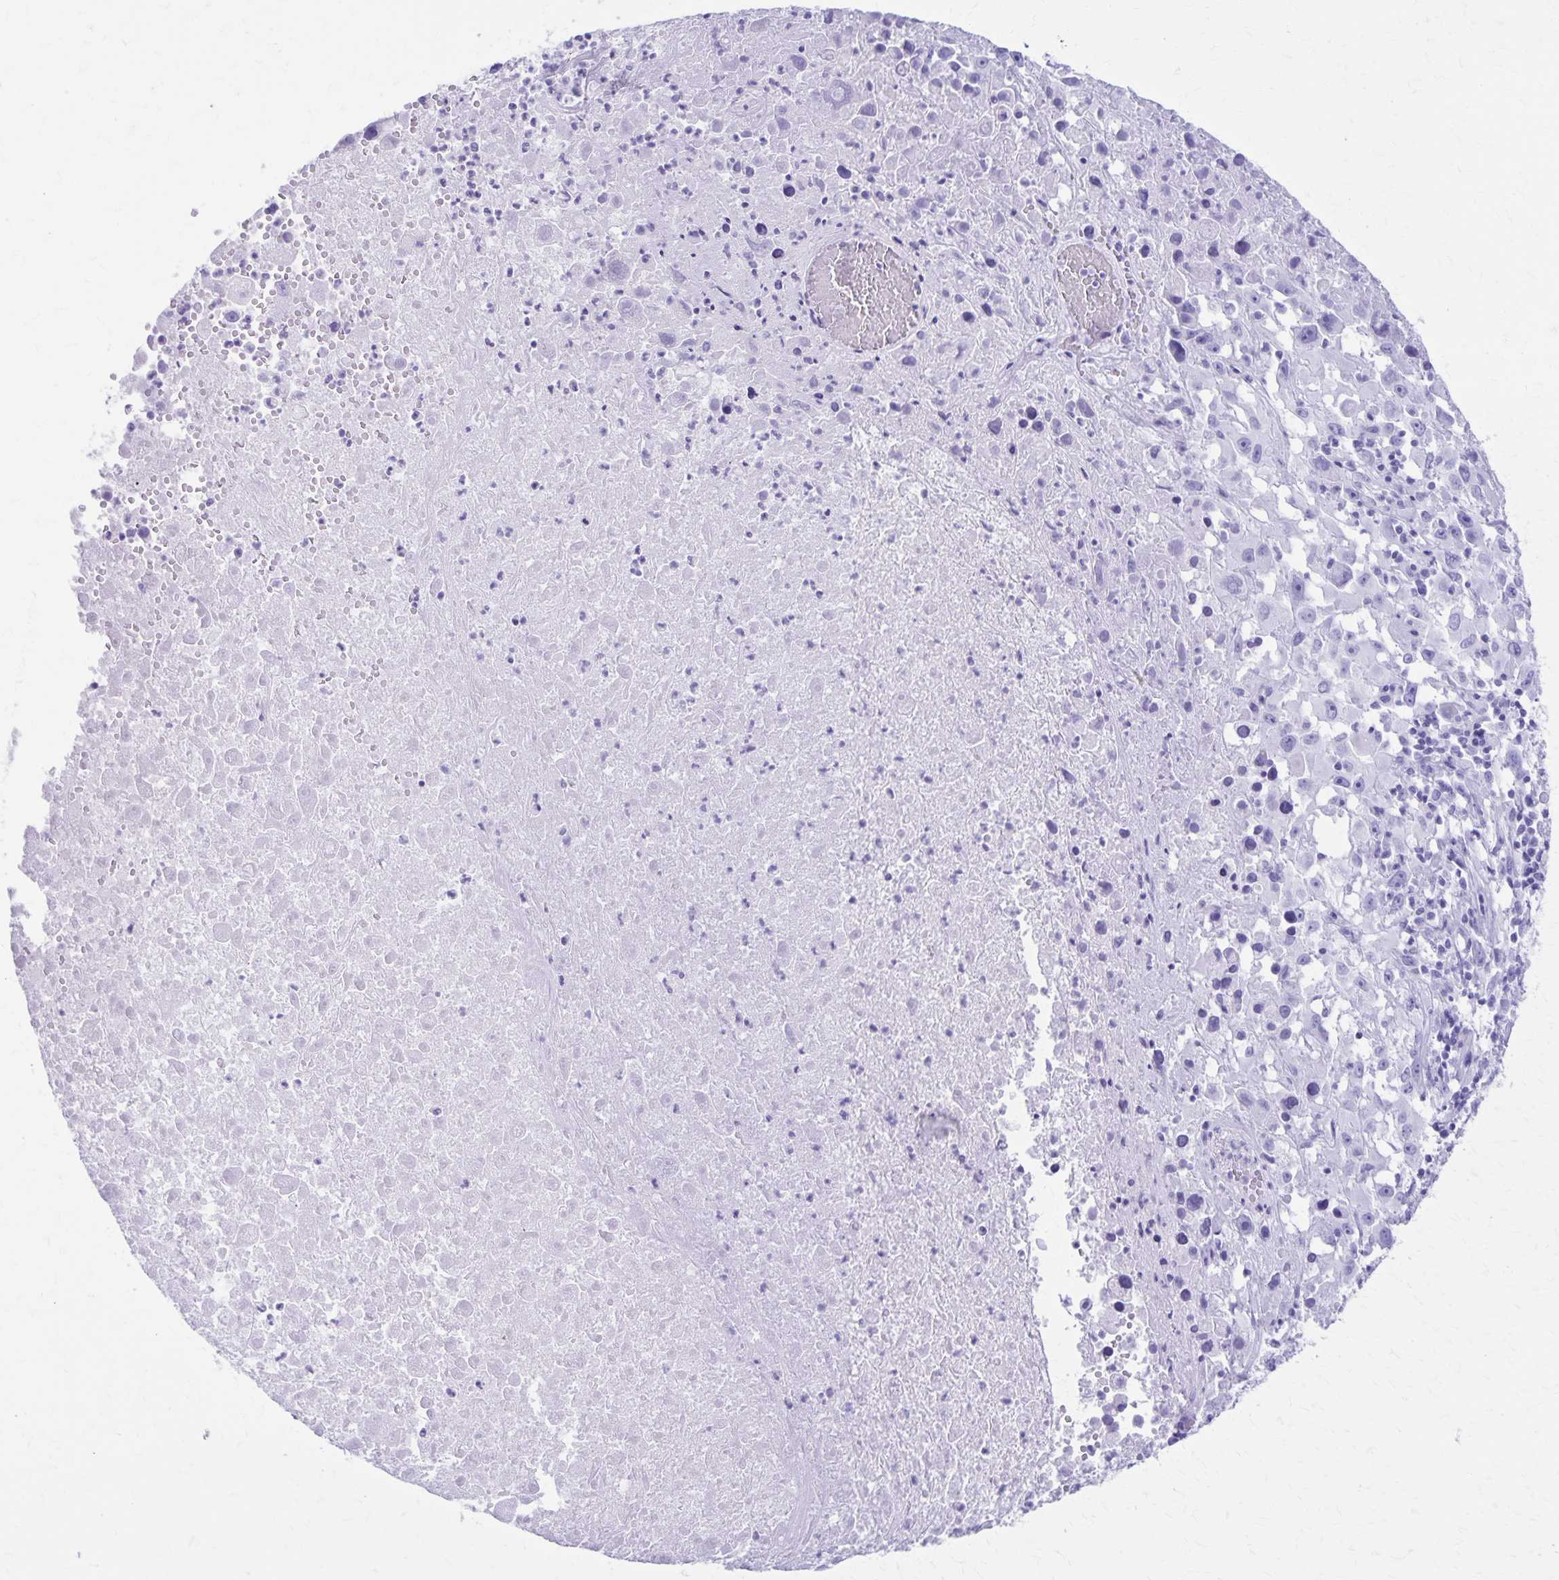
{"staining": {"intensity": "negative", "quantity": "none", "location": "none"}, "tissue": "melanoma", "cell_type": "Tumor cells", "image_type": "cancer", "snomed": [{"axis": "morphology", "description": "Malignant melanoma, Metastatic site"}, {"axis": "topography", "description": "Soft tissue"}], "caption": "Photomicrograph shows no significant protein staining in tumor cells of malignant melanoma (metastatic site). The staining was performed using DAB (3,3'-diaminobenzidine) to visualize the protein expression in brown, while the nuclei were stained in blue with hematoxylin (Magnification: 20x).", "gene": "DEFA5", "patient": {"sex": "male", "age": 50}}